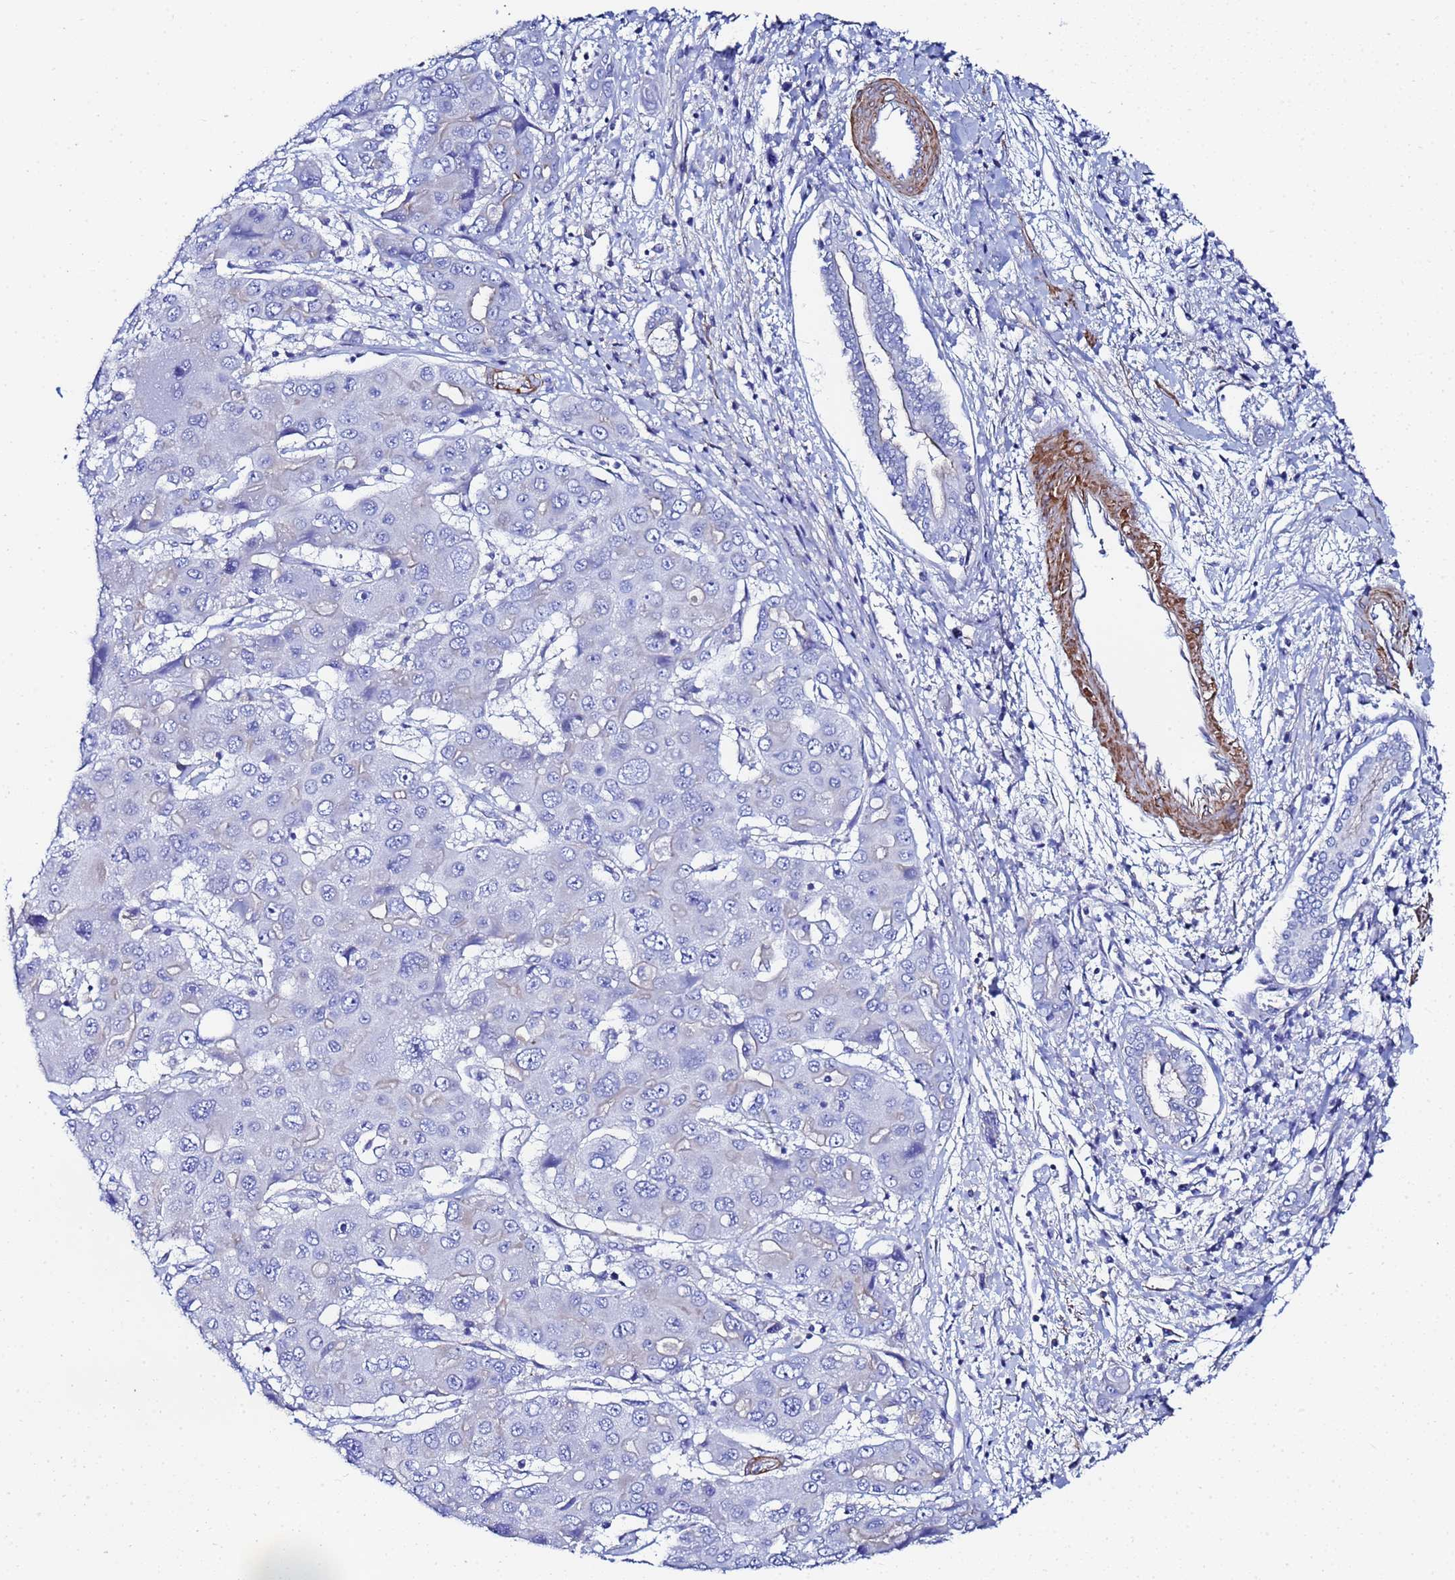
{"staining": {"intensity": "negative", "quantity": "none", "location": "none"}, "tissue": "liver cancer", "cell_type": "Tumor cells", "image_type": "cancer", "snomed": [{"axis": "morphology", "description": "Cholangiocarcinoma"}, {"axis": "topography", "description": "Liver"}], "caption": "There is no significant positivity in tumor cells of liver cancer (cholangiocarcinoma). (DAB immunohistochemistry (IHC) with hematoxylin counter stain).", "gene": "RAB39B", "patient": {"sex": "male", "age": 67}}